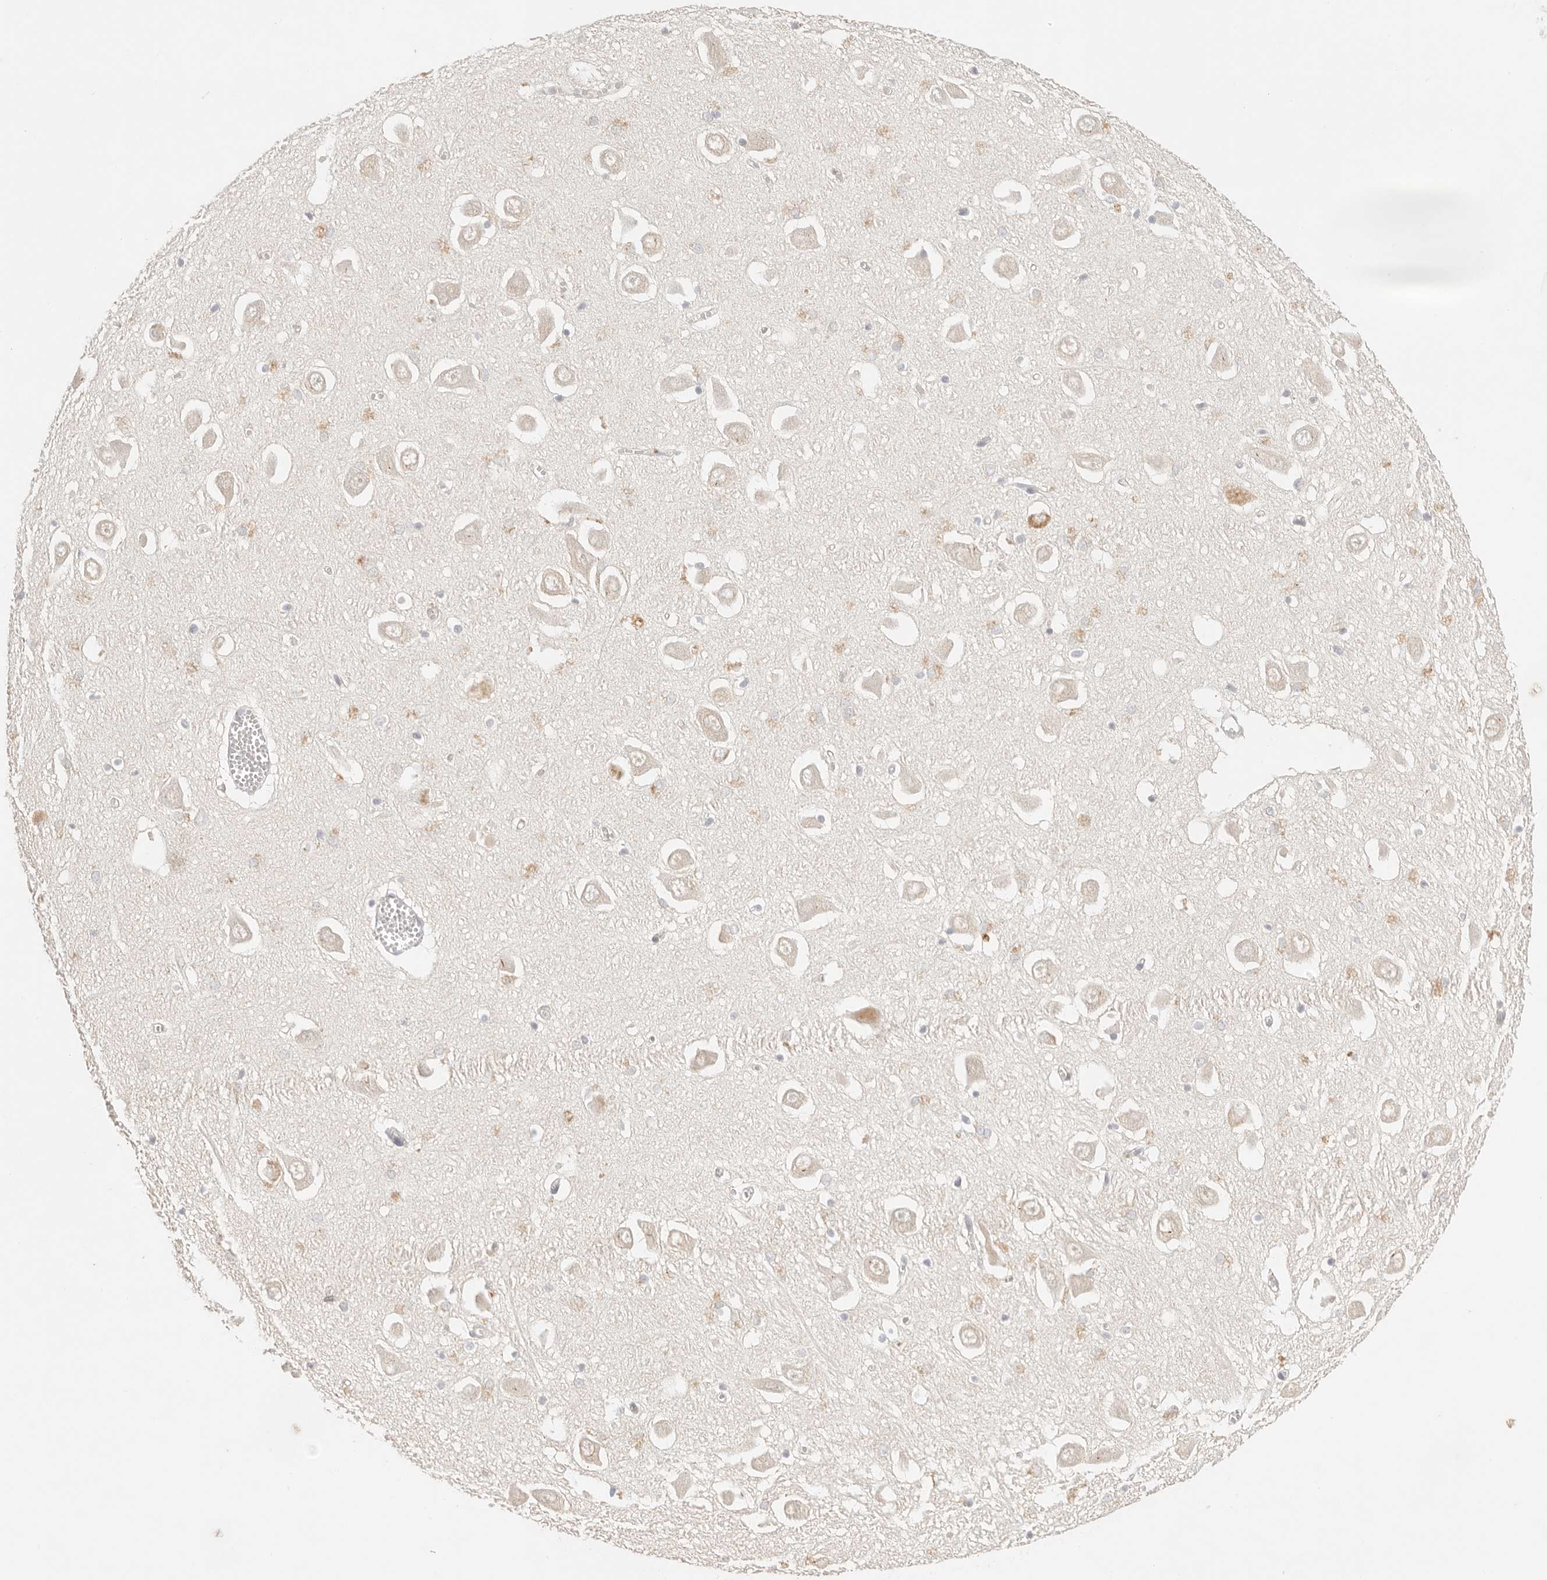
{"staining": {"intensity": "negative", "quantity": "none", "location": "none"}, "tissue": "hippocampus", "cell_type": "Glial cells", "image_type": "normal", "snomed": [{"axis": "morphology", "description": "Normal tissue, NOS"}, {"axis": "topography", "description": "Hippocampus"}], "caption": "Hippocampus was stained to show a protein in brown. There is no significant positivity in glial cells. Brightfield microscopy of immunohistochemistry (IHC) stained with DAB (3,3'-diaminobenzidine) (brown) and hematoxylin (blue), captured at high magnification.", "gene": "CEP120", "patient": {"sex": "male", "age": 70}}